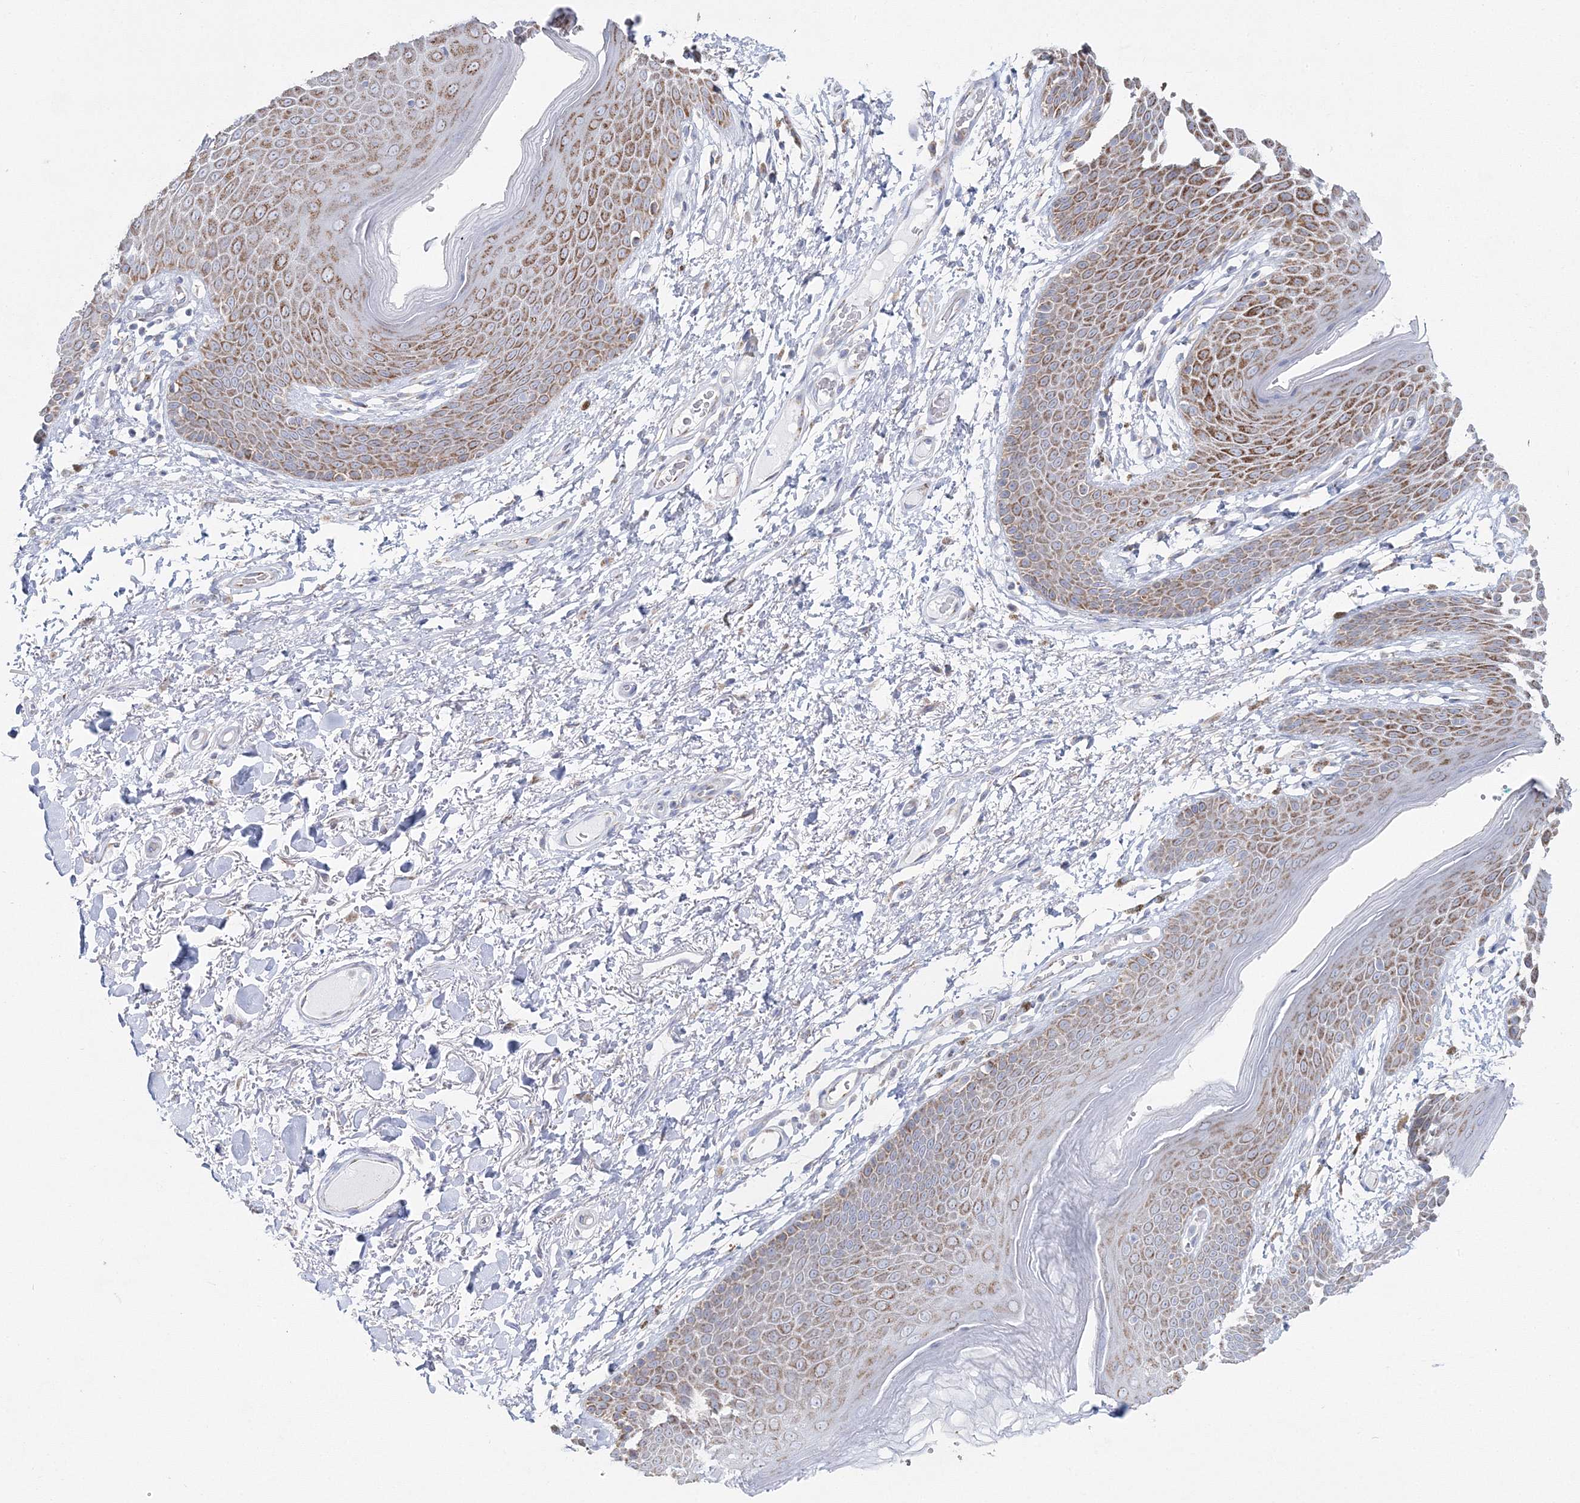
{"staining": {"intensity": "moderate", "quantity": ">75%", "location": "cytoplasmic/membranous"}, "tissue": "skin", "cell_type": "Epidermal cells", "image_type": "normal", "snomed": [{"axis": "morphology", "description": "Normal tissue, NOS"}, {"axis": "topography", "description": "Anal"}], "caption": "Protein staining reveals moderate cytoplasmic/membranous staining in about >75% of epidermal cells in benign skin.", "gene": "HIBCH", "patient": {"sex": "male", "age": 74}}